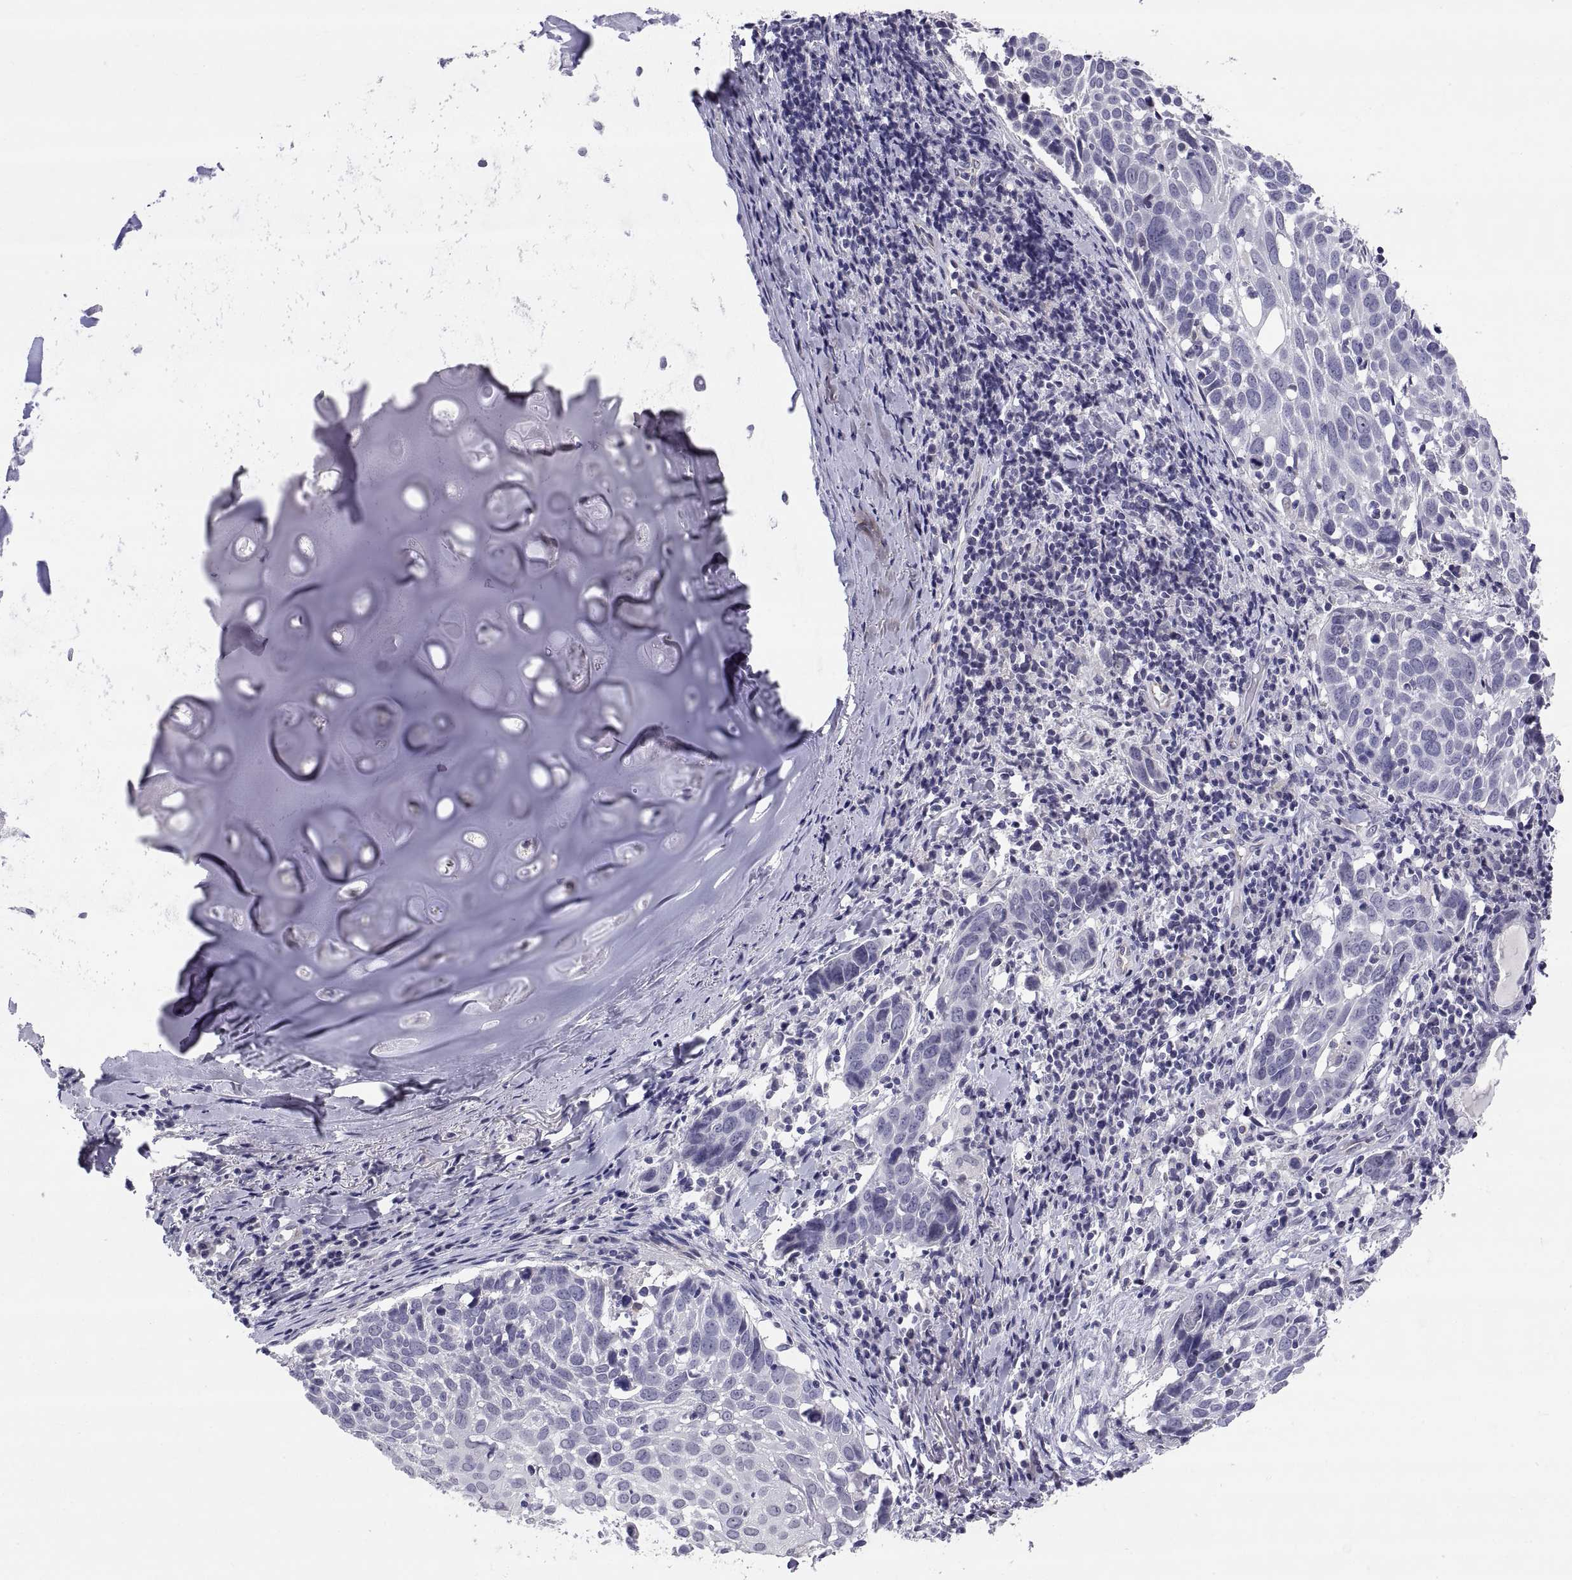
{"staining": {"intensity": "negative", "quantity": "none", "location": "none"}, "tissue": "lung cancer", "cell_type": "Tumor cells", "image_type": "cancer", "snomed": [{"axis": "morphology", "description": "Squamous cell carcinoma, NOS"}, {"axis": "topography", "description": "Lung"}], "caption": "A high-resolution image shows immunohistochemistry (IHC) staining of lung squamous cell carcinoma, which displays no significant expression in tumor cells.", "gene": "TEX13A", "patient": {"sex": "male", "age": 57}}